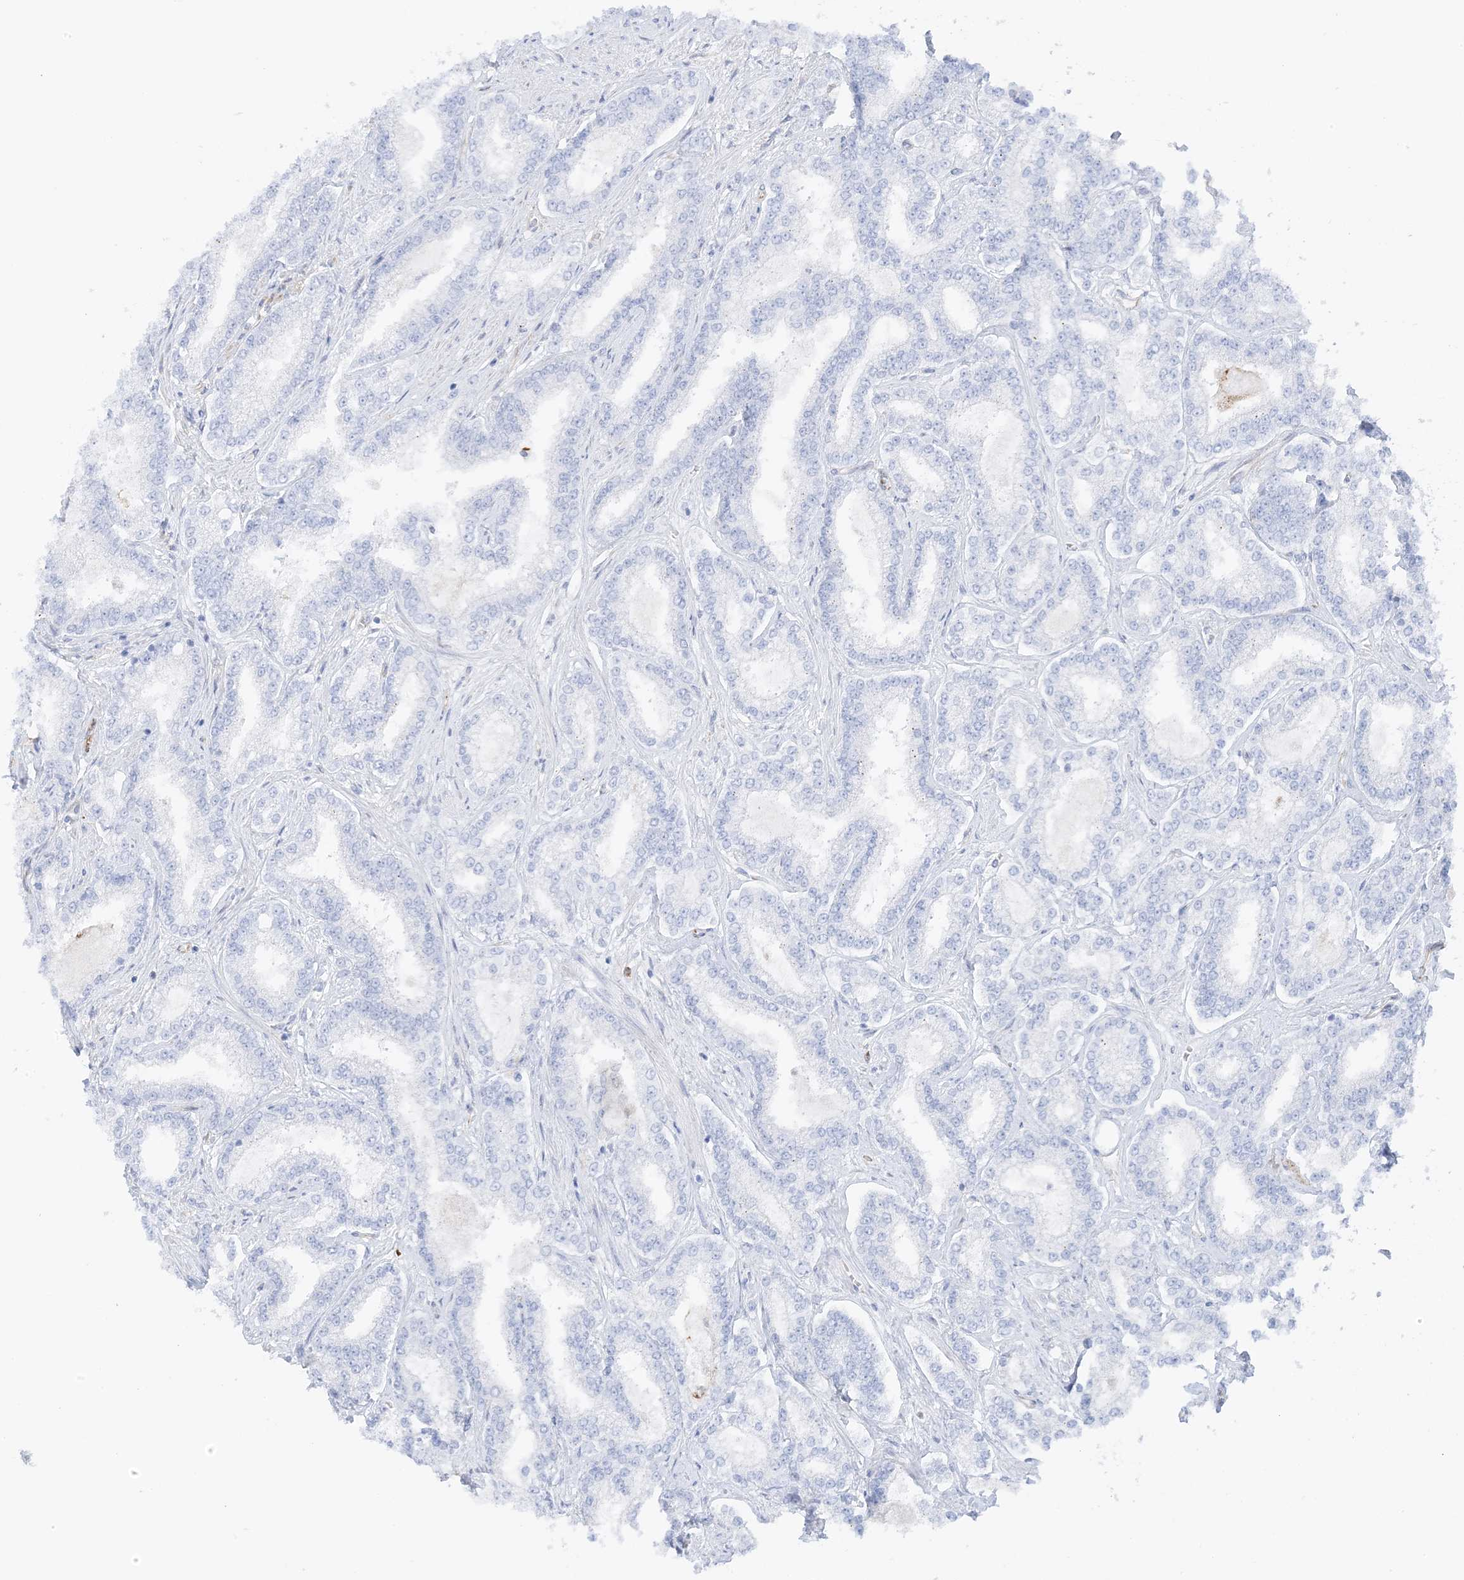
{"staining": {"intensity": "negative", "quantity": "none", "location": "none"}, "tissue": "prostate cancer", "cell_type": "Tumor cells", "image_type": "cancer", "snomed": [{"axis": "morphology", "description": "Normal tissue, NOS"}, {"axis": "morphology", "description": "Adenocarcinoma, High grade"}, {"axis": "topography", "description": "Prostate"}], "caption": "High power microscopy micrograph of an immunohistochemistry photomicrograph of prostate high-grade adenocarcinoma, revealing no significant expression in tumor cells. The staining is performed using DAB brown chromogen with nuclei counter-stained in using hematoxylin.", "gene": "PID1", "patient": {"sex": "male", "age": 83}}